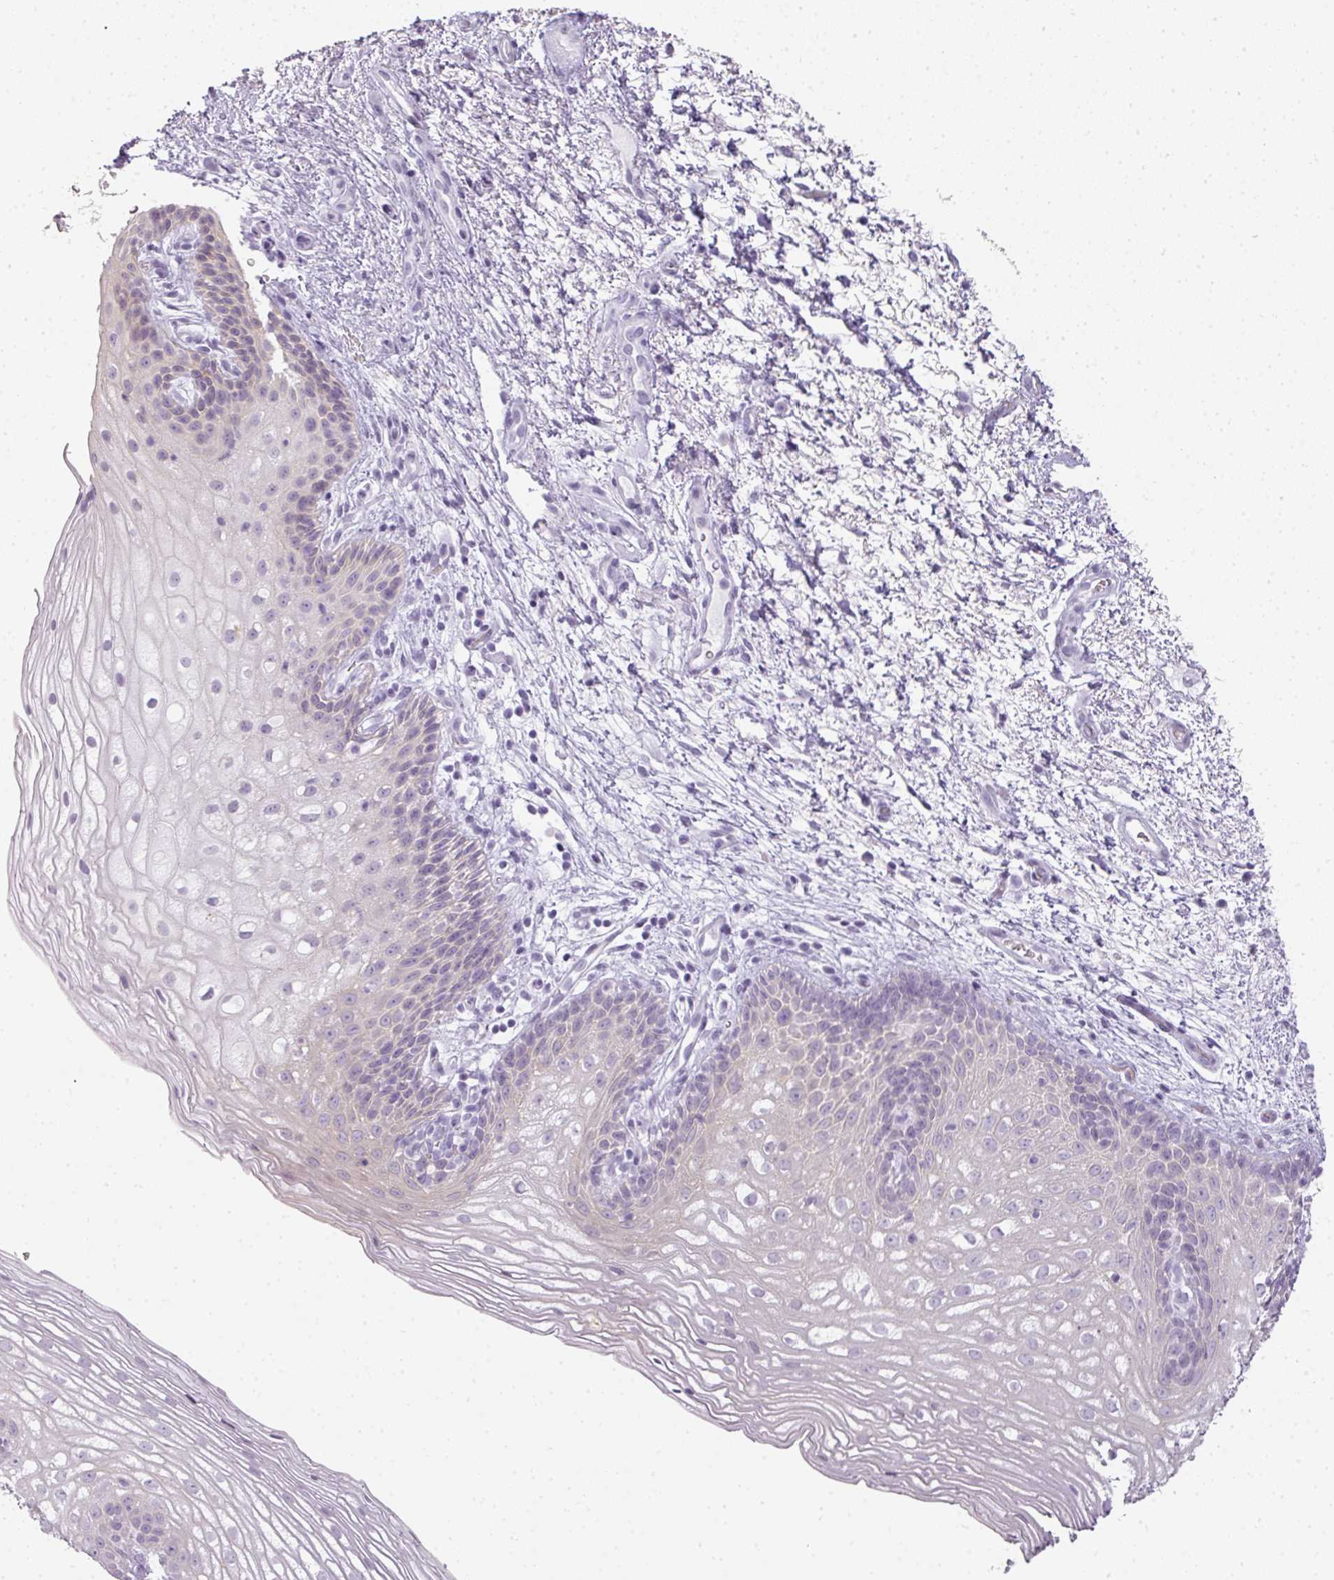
{"staining": {"intensity": "negative", "quantity": "none", "location": "none"}, "tissue": "vagina", "cell_type": "Squamous epithelial cells", "image_type": "normal", "snomed": [{"axis": "morphology", "description": "Normal tissue, NOS"}, {"axis": "topography", "description": "Vagina"}], "caption": "This is an IHC micrograph of normal human vagina. There is no staining in squamous epithelial cells.", "gene": "RBMY1A1", "patient": {"sex": "female", "age": 47}}